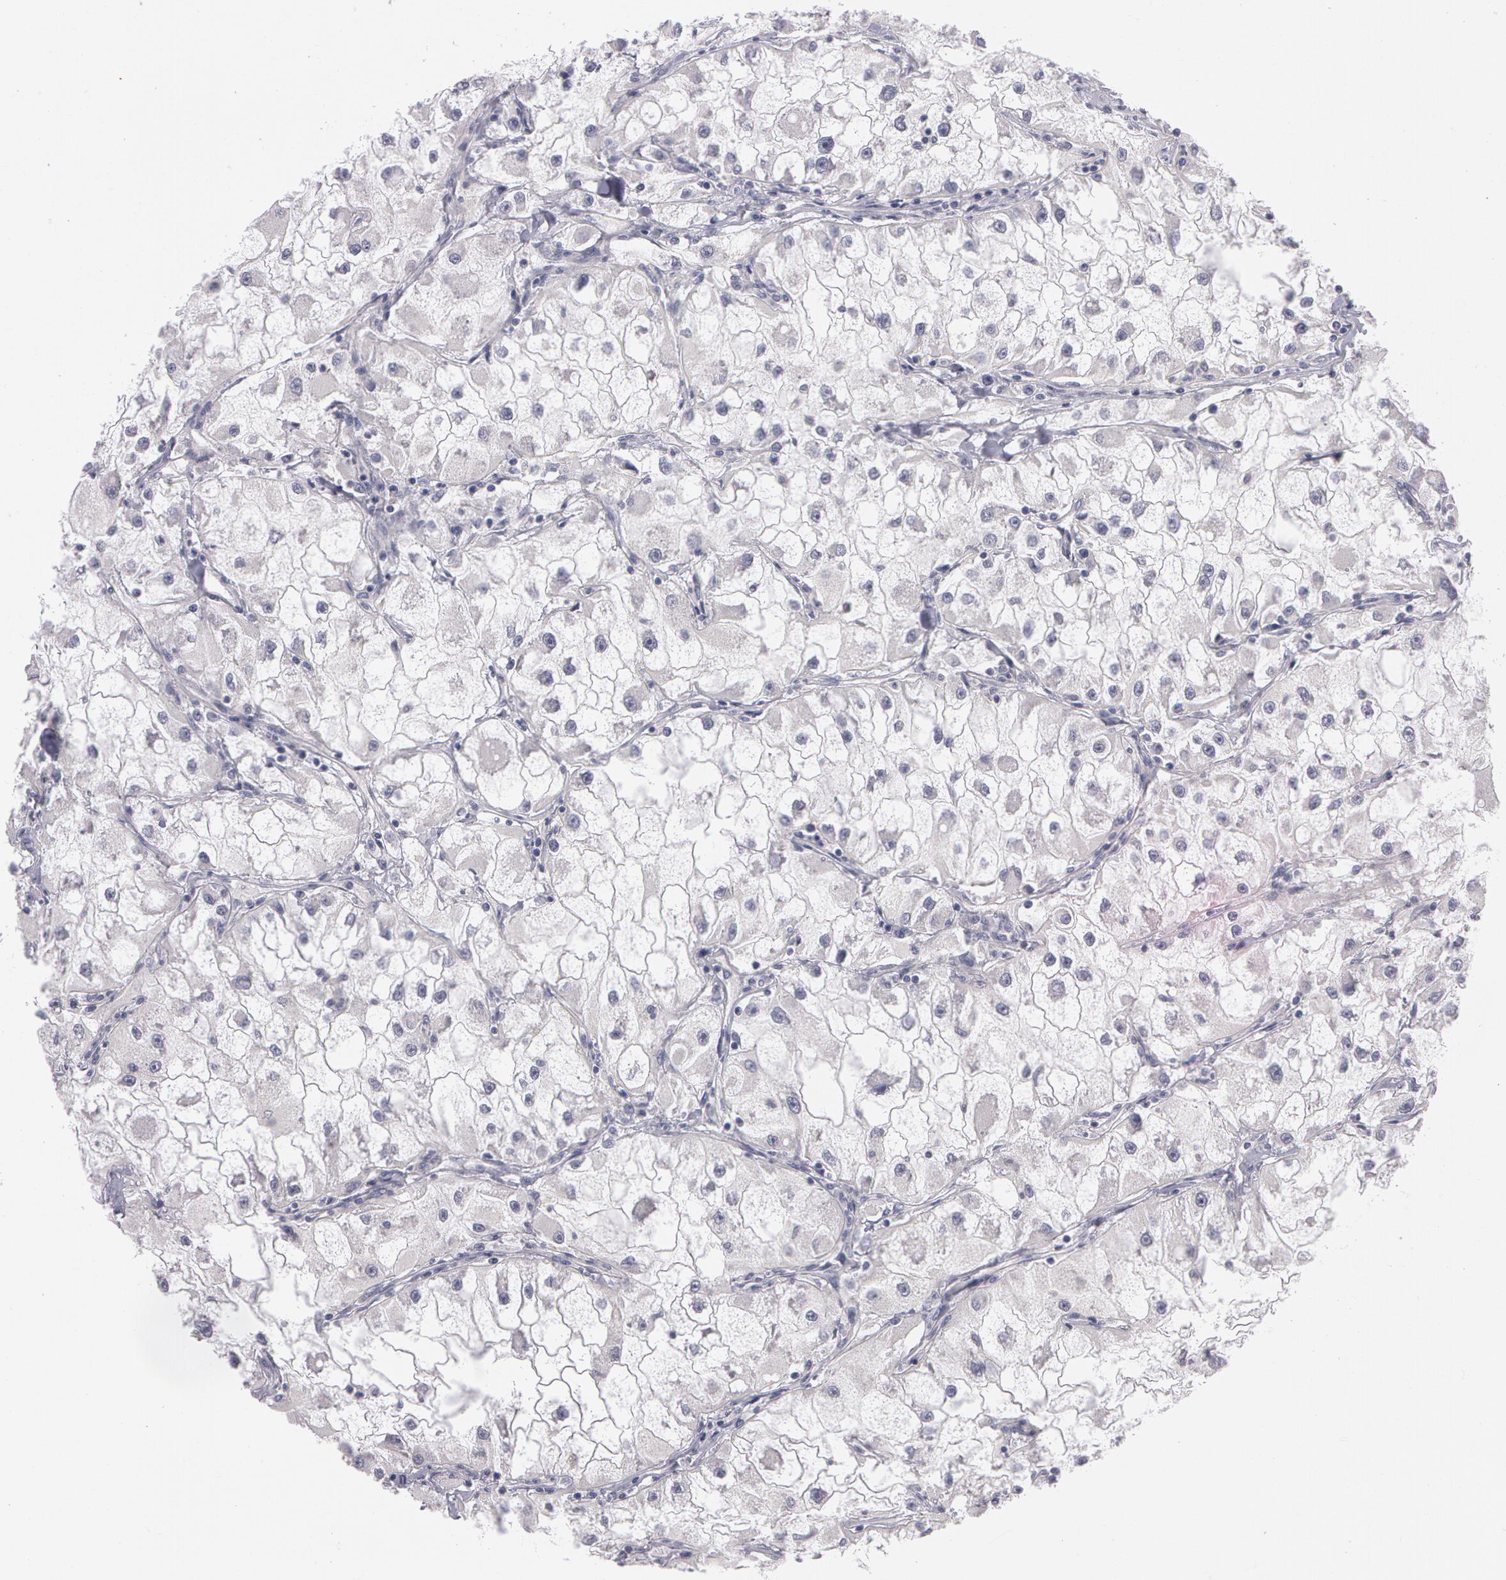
{"staining": {"intensity": "weak", "quantity": "<25%", "location": "cytoplasmic/membranous"}, "tissue": "renal cancer", "cell_type": "Tumor cells", "image_type": "cancer", "snomed": [{"axis": "morphology", "description": "Adenocarcinoma, NOS"}, {"axis": "topography", "description": "Kidney"}], "caption": "An image of human renal adenocarcinoma is negative for staining in tumor cells.", "gene": "NEK9", "patient": {"sex": "female", "age": 73}}